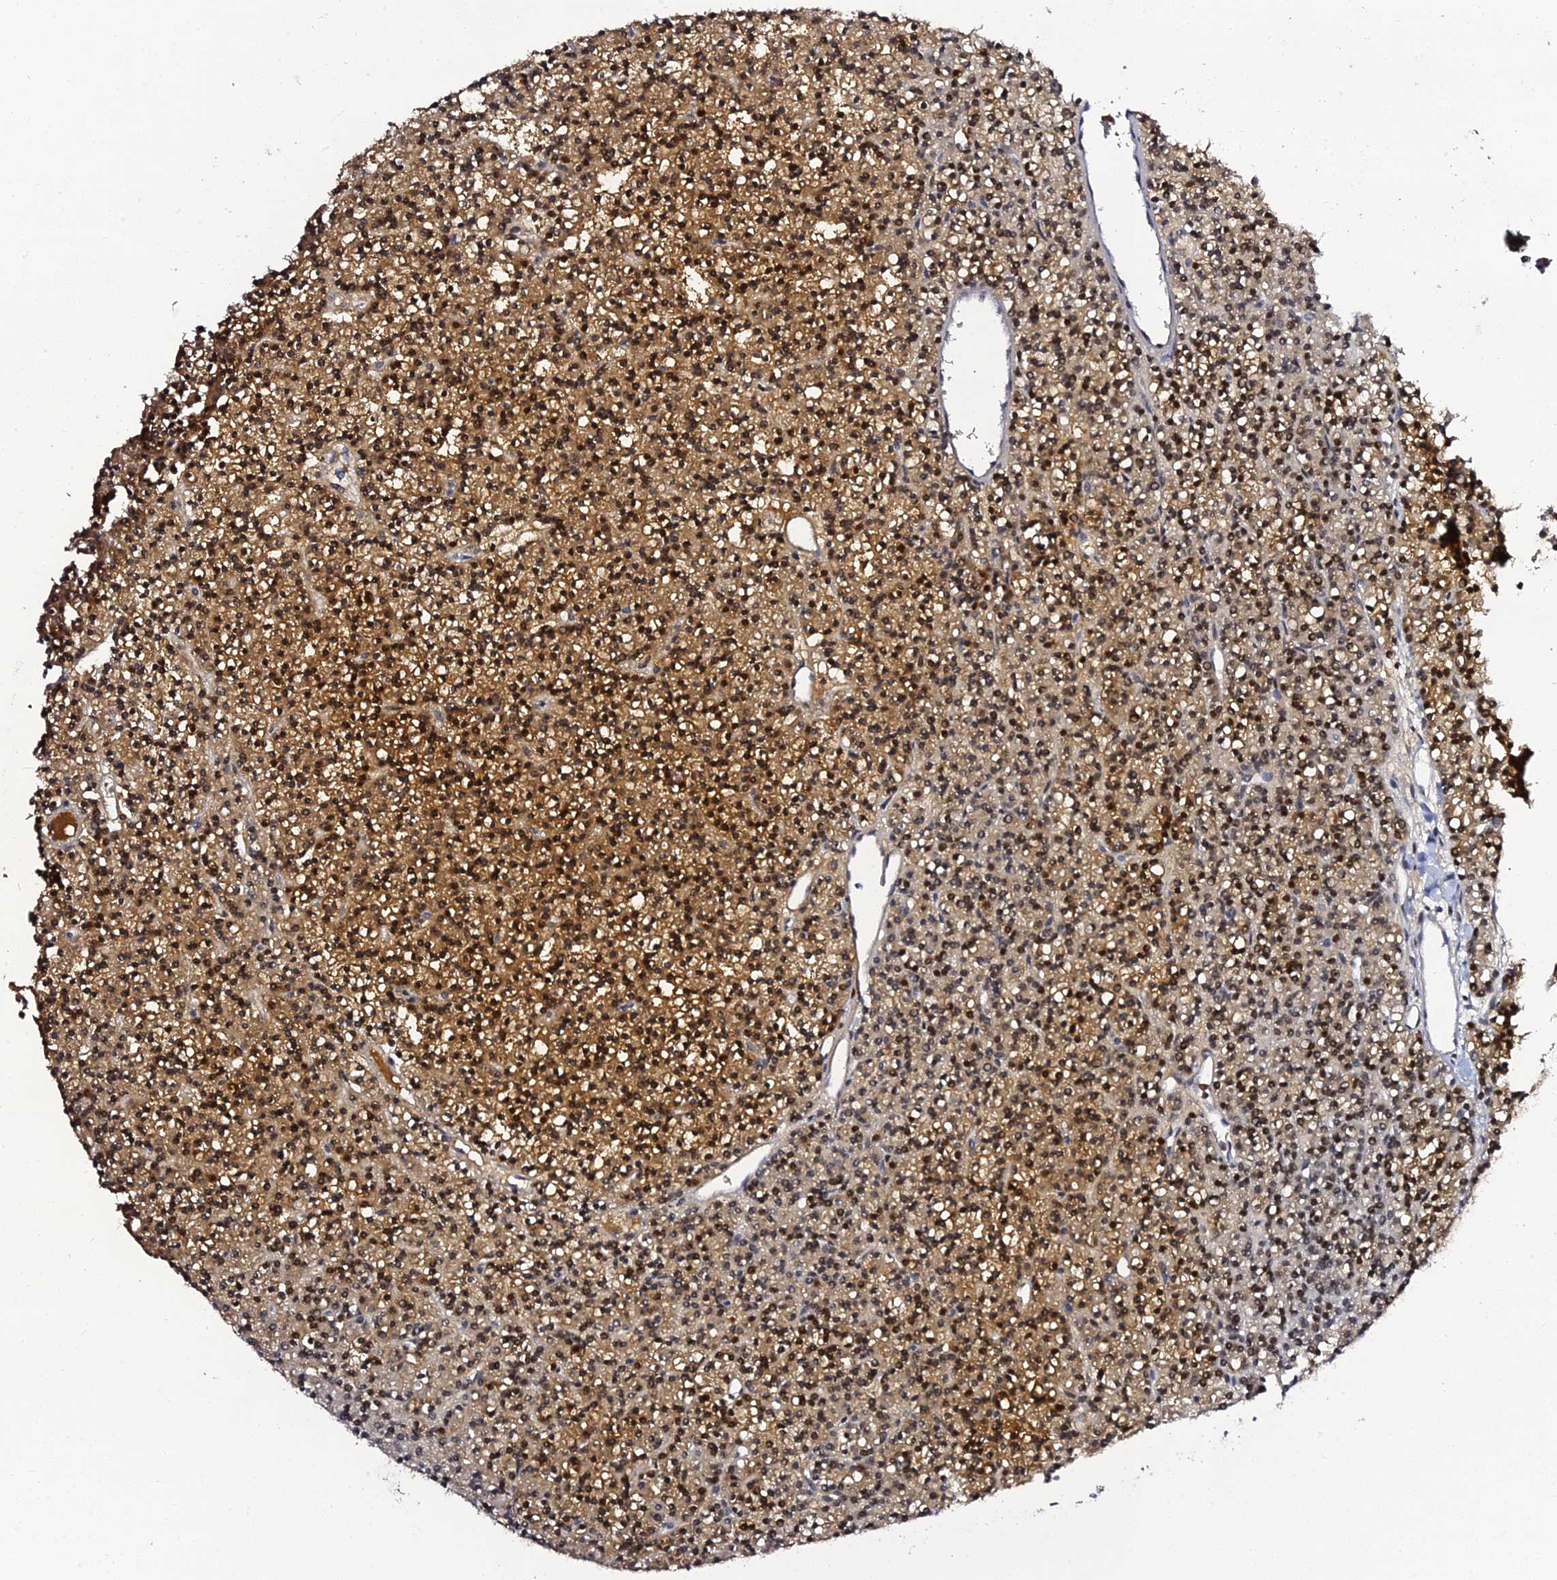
{"staining": {"intensity": "moderate", "quantity": ">75%", "location": "cytoplasmic/membranous,nuclear"}, "tissue": "parathyroid gland", "cell_type": "Glandular cells", "image_type": "normal", "snomed": [{"axis": "morphology", "description": "Normal tissue, NOS"}, {"axis": "topography", "description": "Parathyroid gland"}], "caption": "About >75% of glandular cells in normal parathyroid gland show moderate cytoplasmic/membranous,nuclear protein positivity as visualized by brown immunohistochemical staining.", "gene": "IL4I1", "patient": {"sex": "female", "age": 45}}